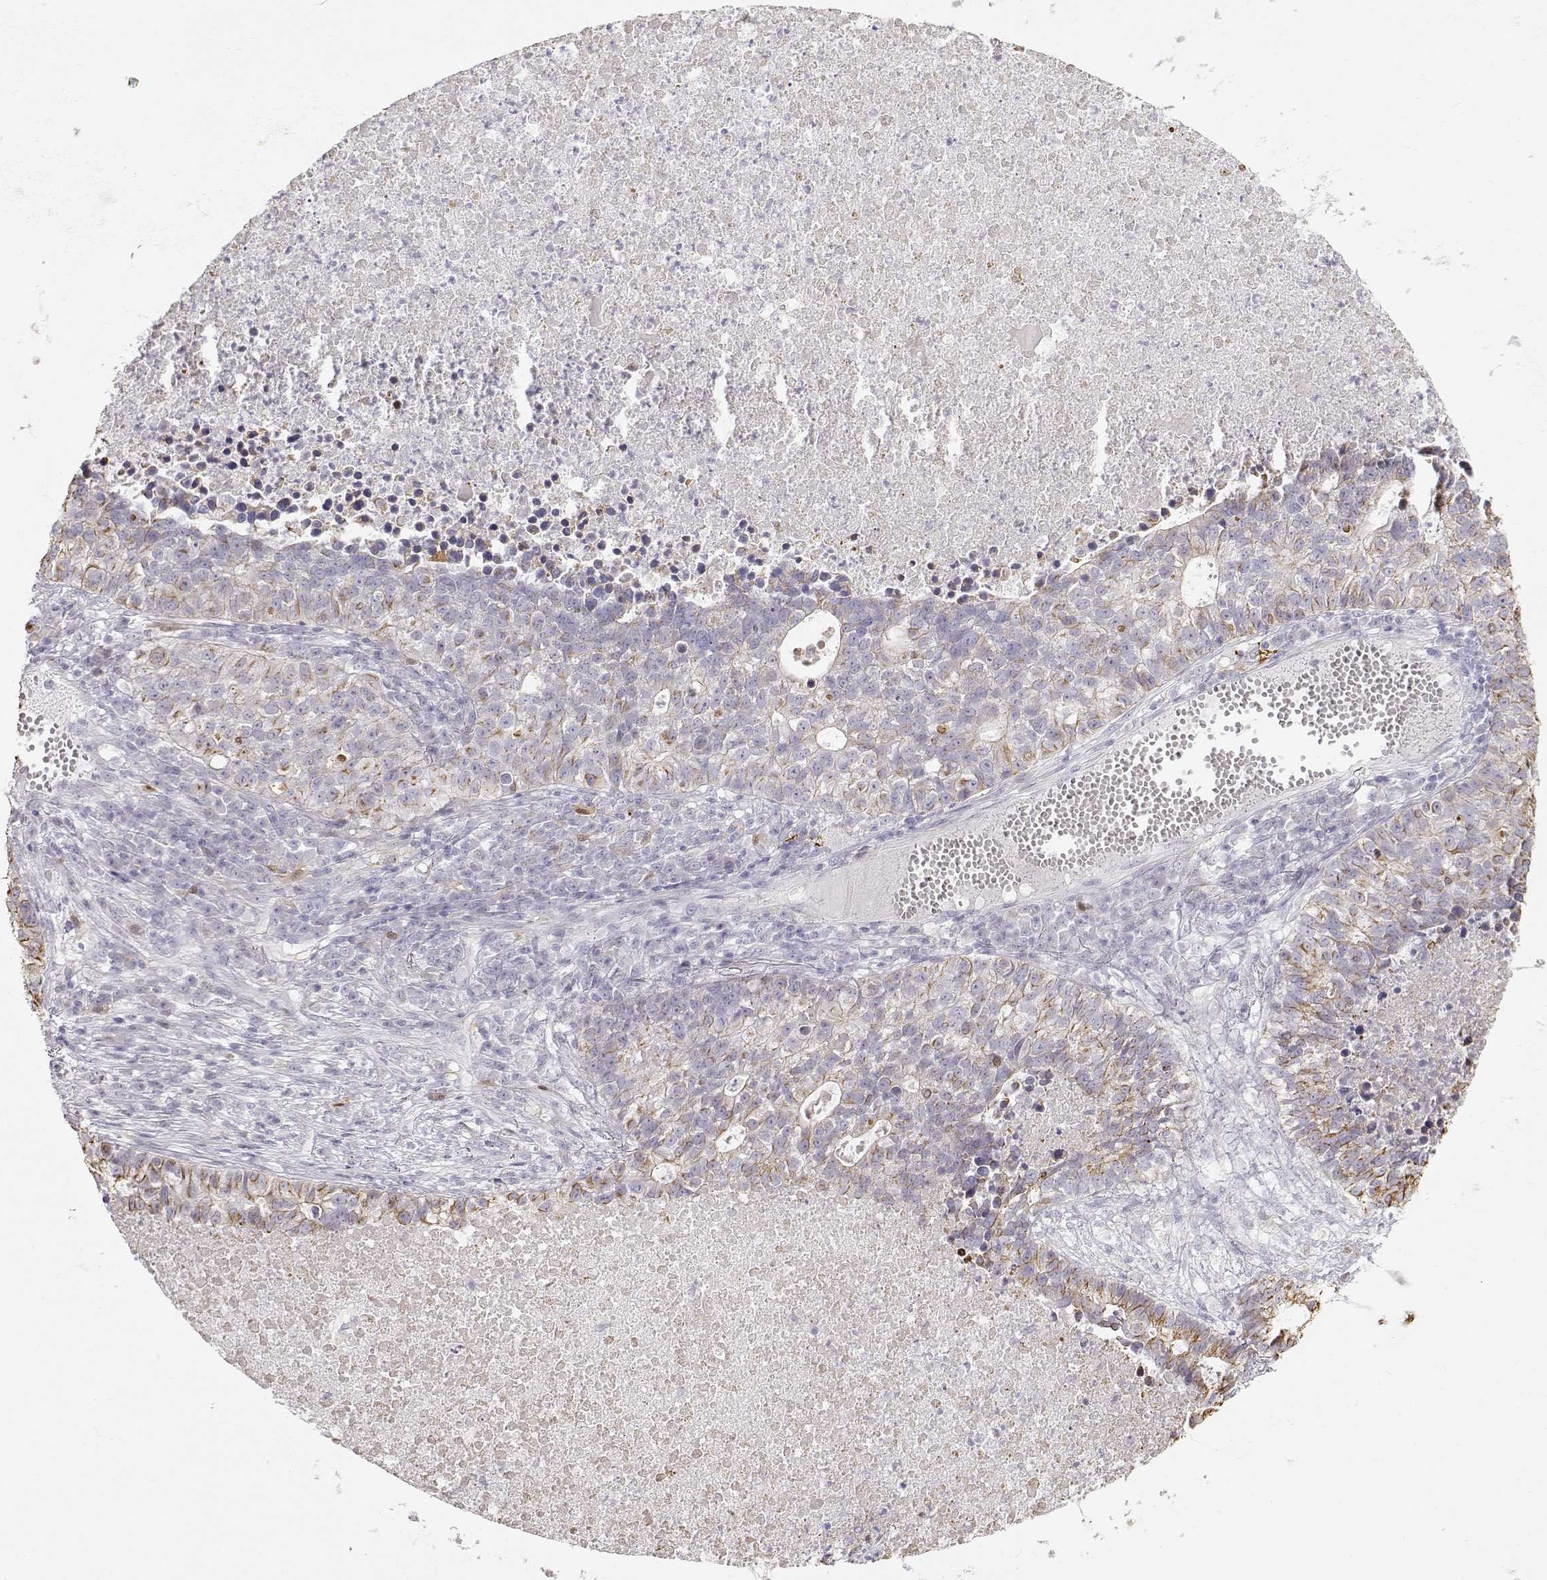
{"staining": {"intensity": "moderate", "quantity": "<25%", "location": "cytoplasmic/membranous"}, "tissue": "lung cancer", "cell_type": "Tumor cells", "image_type": "cancer", "snomed": [{"axis": "morphology", "description": "Adenocarcinoma, NOS"}, {"axis": "topography", "description": "Lung"}], "caption": "This histopathology image demonstrates lung cancer (adenocarcinoma) stained with immunohistochemistry (IHC) to label a protein in brown. The cytoplasmic/membranous of tumor cells show moderate positivity for the protein. Nuclei are counter-stained blue.", "gene": "S100B", "patient": {"sex": "male", "age": 57}}